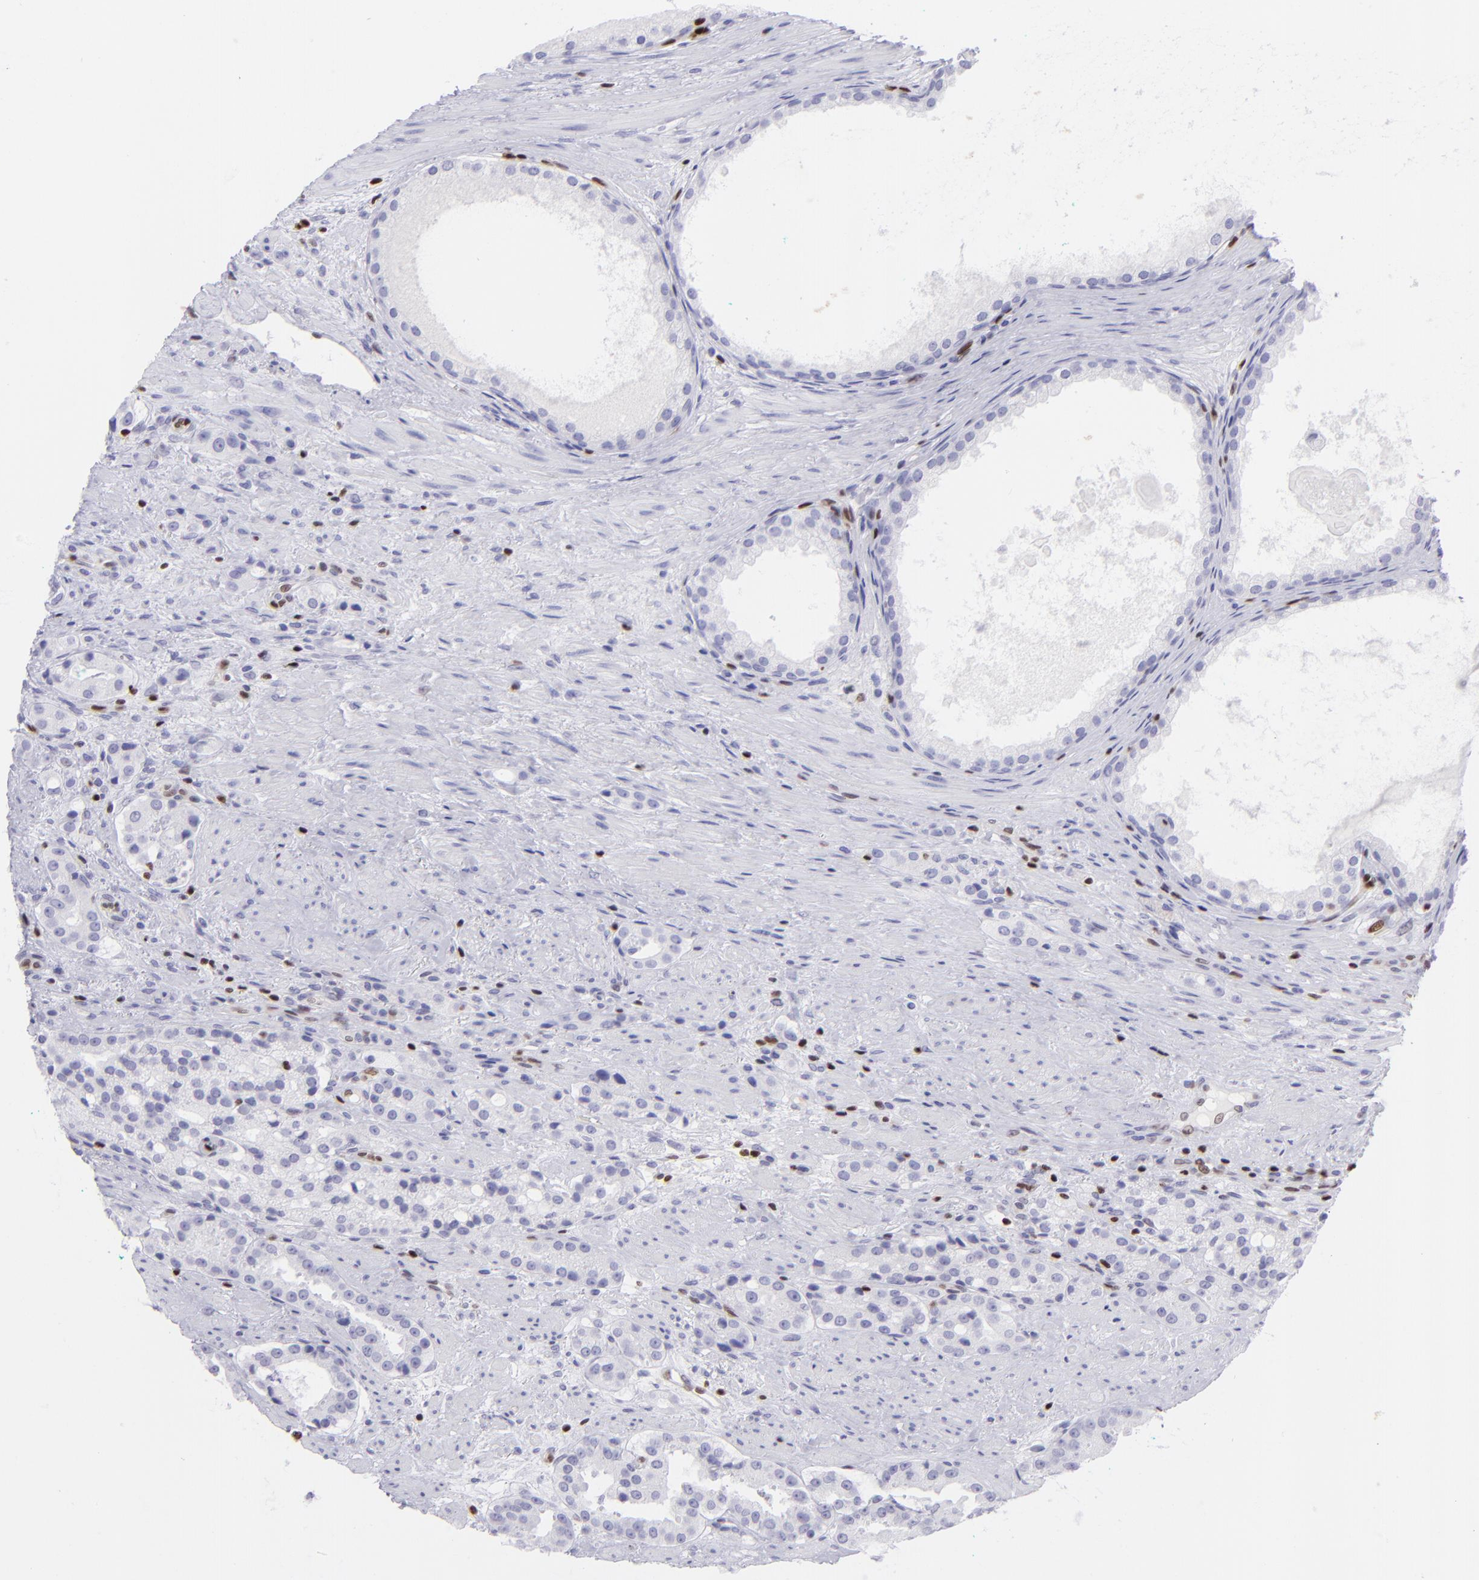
{"staining": {"intensity": "negative", "quantity": "none", "location": "none"}, "tissue": "prostate cancer", "cell_type": "Tumor cells", "image_type": "cancer", "snomed": [{"axis": "morphology", "description": "Adenocarcinoma, High grade"}, {"axis": "topography", "description": "Prostate"}], "caption": "Immunohistochemistry (IHC) of human prostate adenocarcinoma (high-grade) demonstrates no expression in tumor cells.", "gene": "ETS1", "patient": {"sex": "male", "age": 72}}